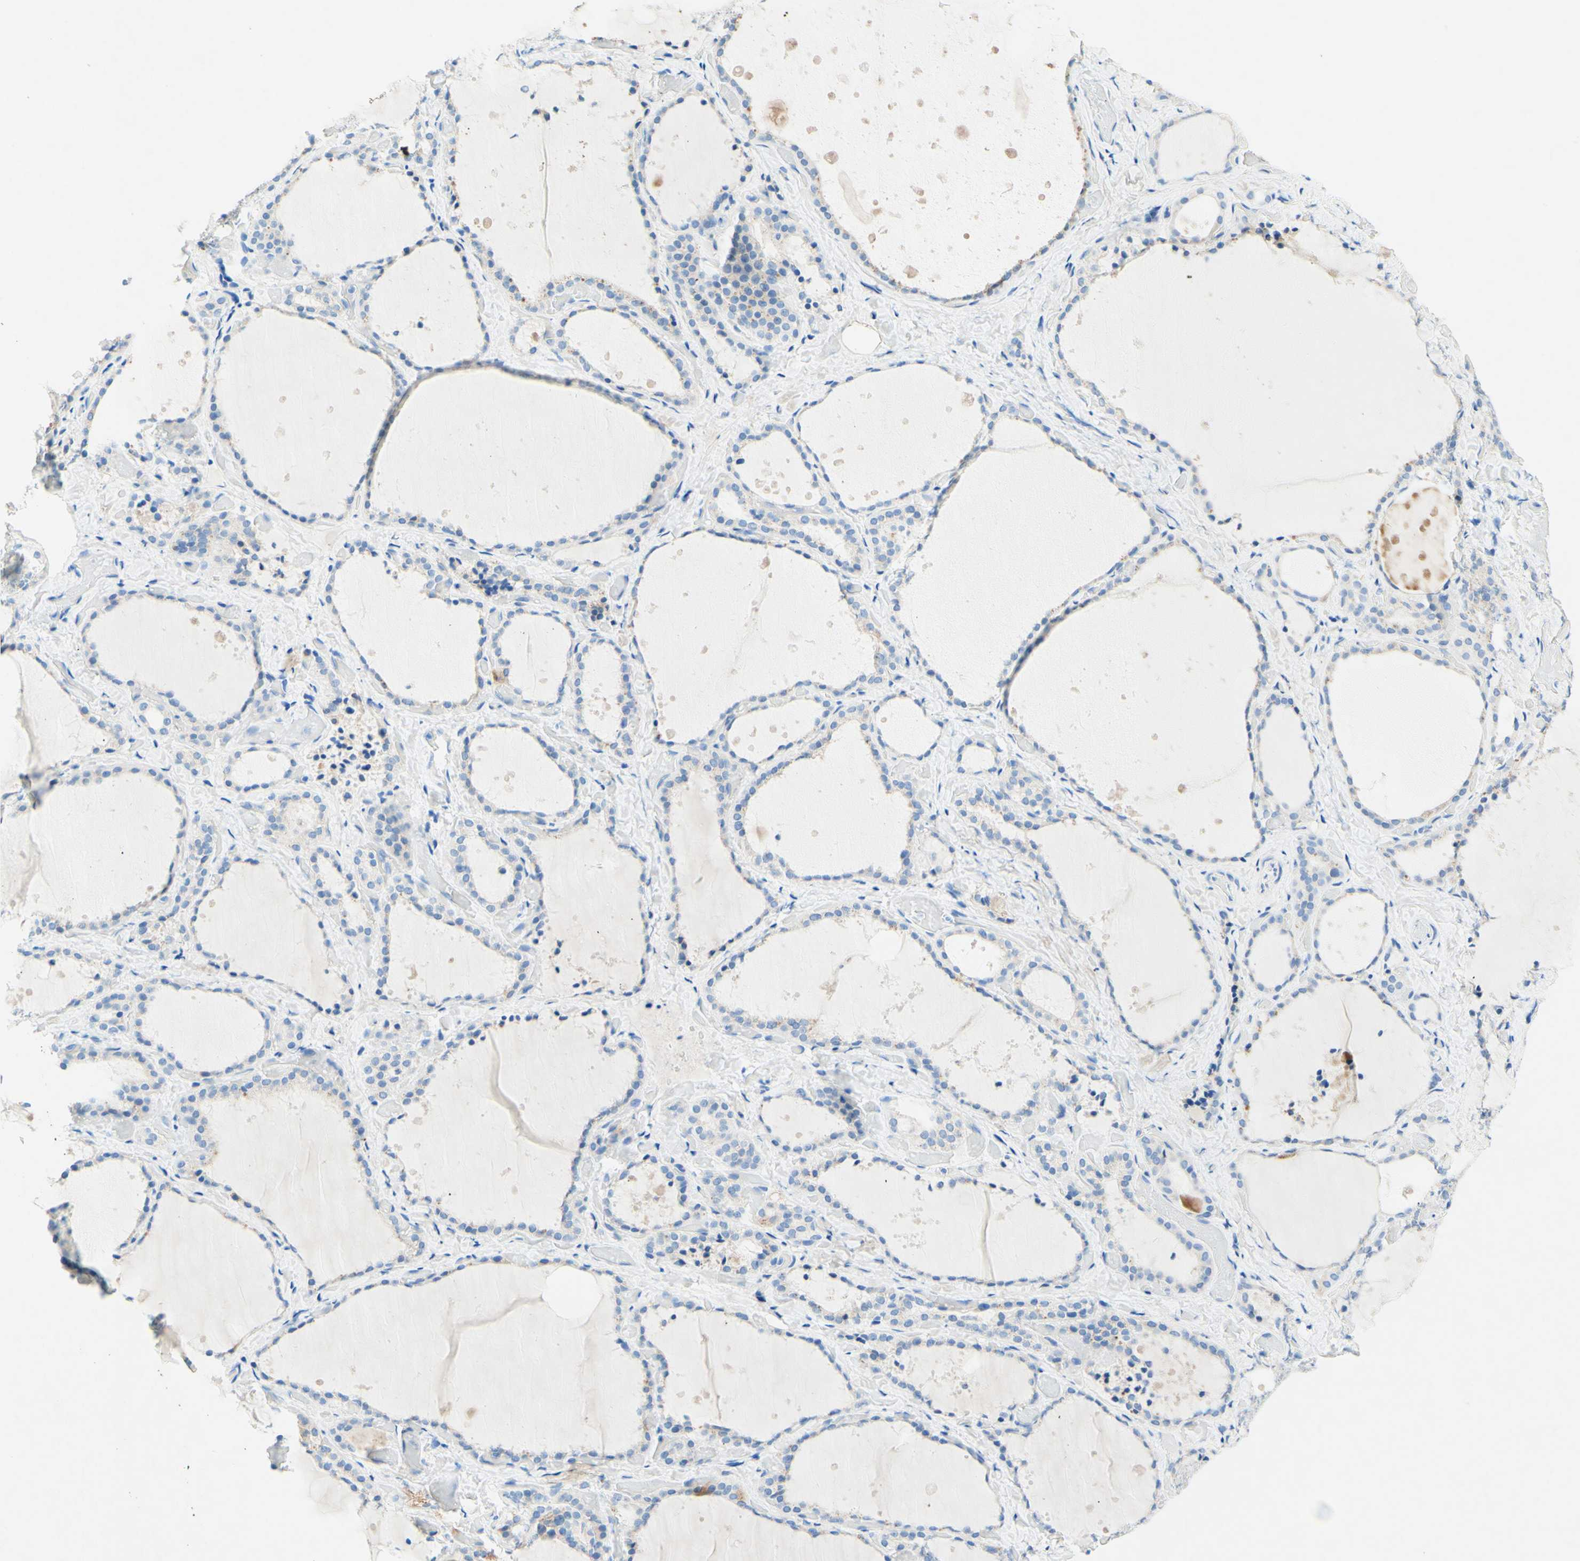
{"staining": {"intensity": "weak", "quantity": ">75%", "location": "cytoplasmic/membranous"}, "tissue": "thyroid gland", "cell_type": "Glandular cells", "image_type": "normal", "snomed": [{"axis": "morphology", "description": "Normal tissue, NOS"}, {"axis": "topography", "description": "Thyroid gland"}], "caption": "Normal thyroid gland displays weak cytoplasmic/membranous positivity in approximately >75% of glandular cells, visualized by immunohistochemistry. (Brightfield microscopy of DAB IHC at high magnification).", "gene": "SLC46A1", "patient": {"sex": "female", "age": 44}}